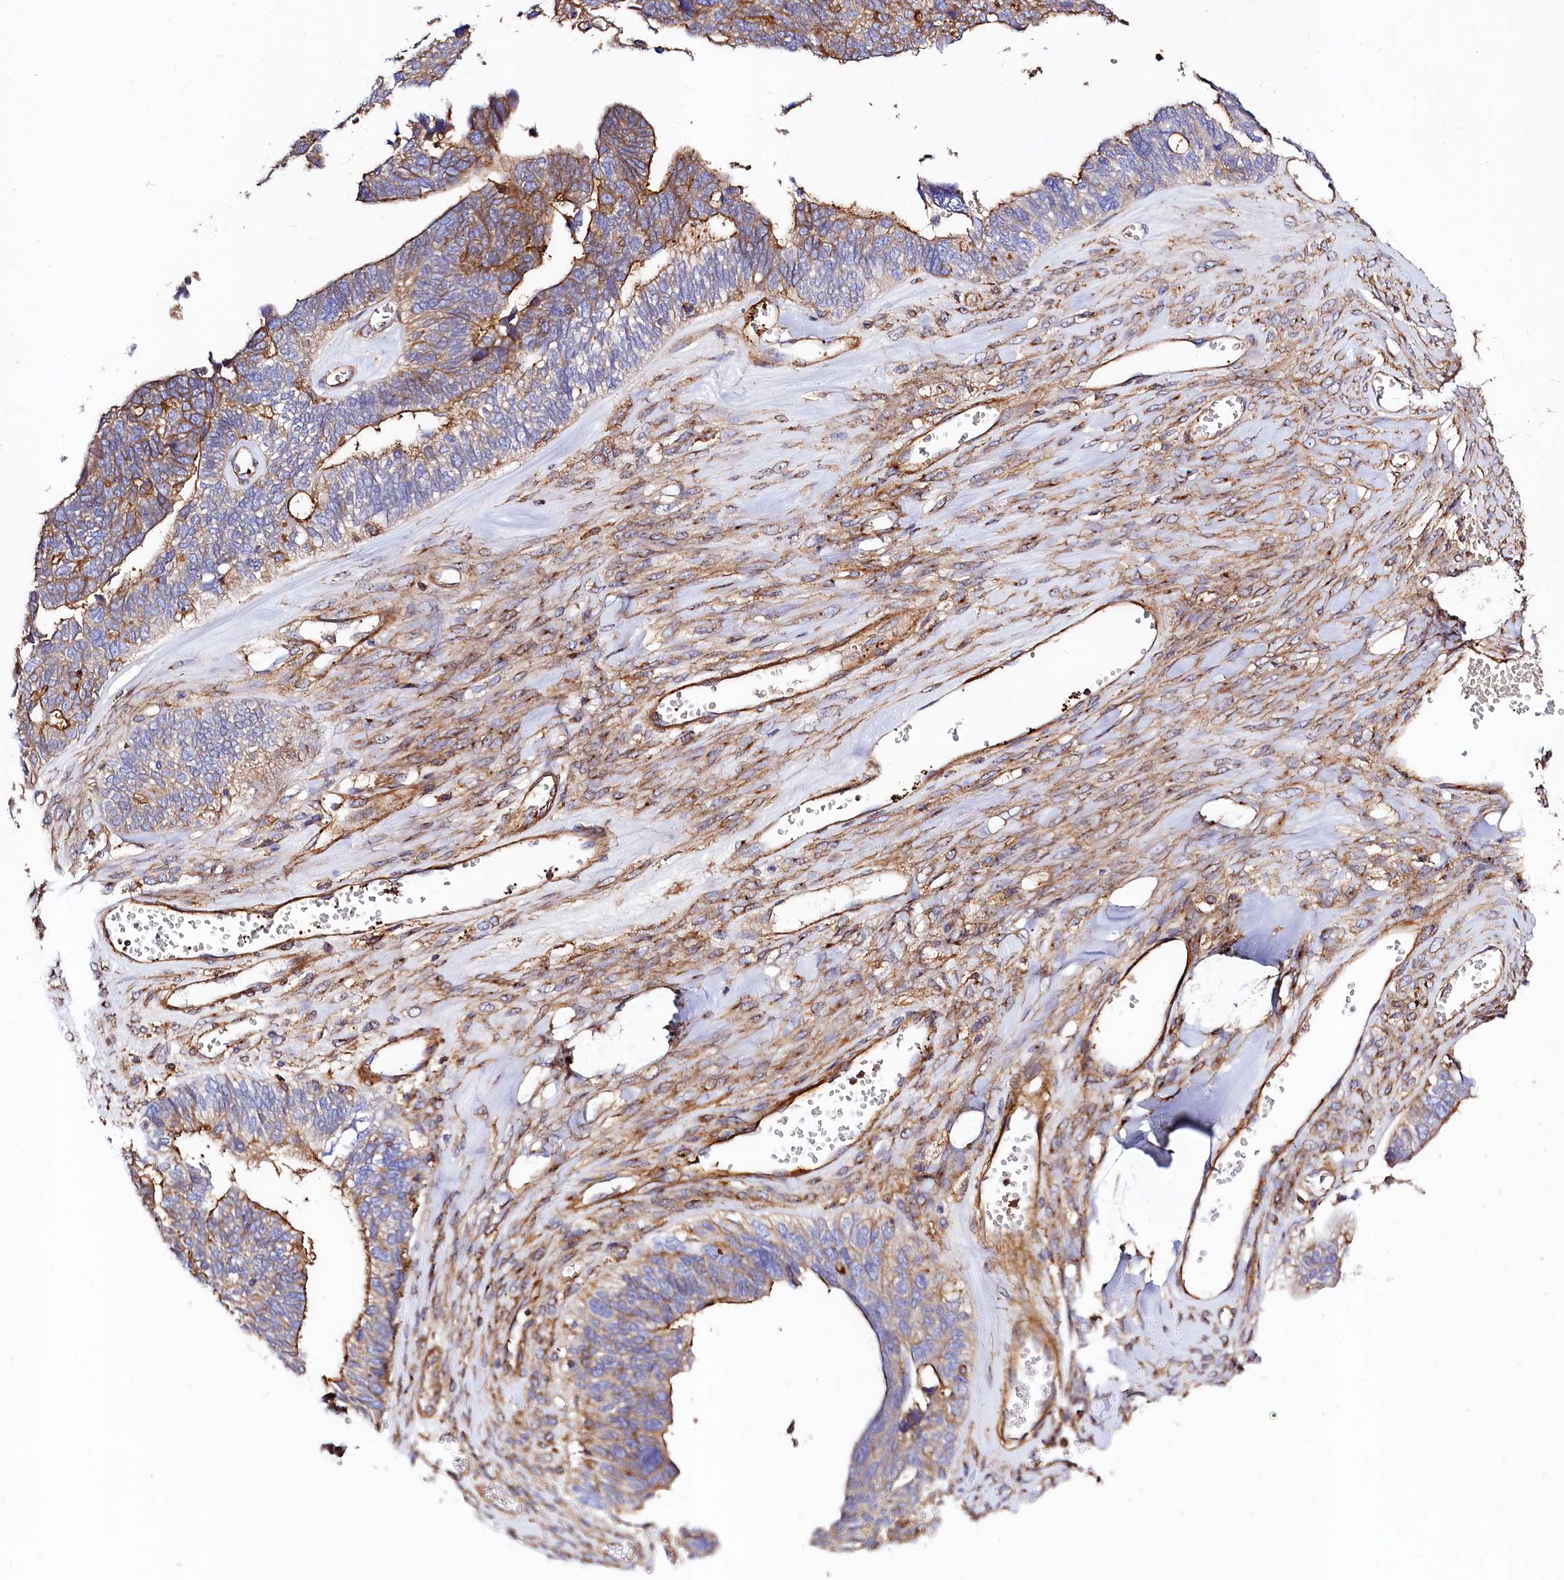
{"staining": {"intensity": "moderate", "quantity": "25%-75%", "location": "cytoplasmic/membranous"}, "tissue": "ovarian cancer", "cell_type": "Tumor cells", "image_type": "cancer", "snomed": [{"axis": "morphology", "description": "Cystadenocarcinoma, serous, NOS"}, {"axis": "topography", "description": "Ovary"}], "caption": "Protein expression analysis of serous cystadenocarcinoma (ovarian) reveals moderate cytoplasmic/membranous expression in approximately 25%-75% of tumor cells.", "gene": "ANO6", "patient": {"sex": "female", "age": 79}}